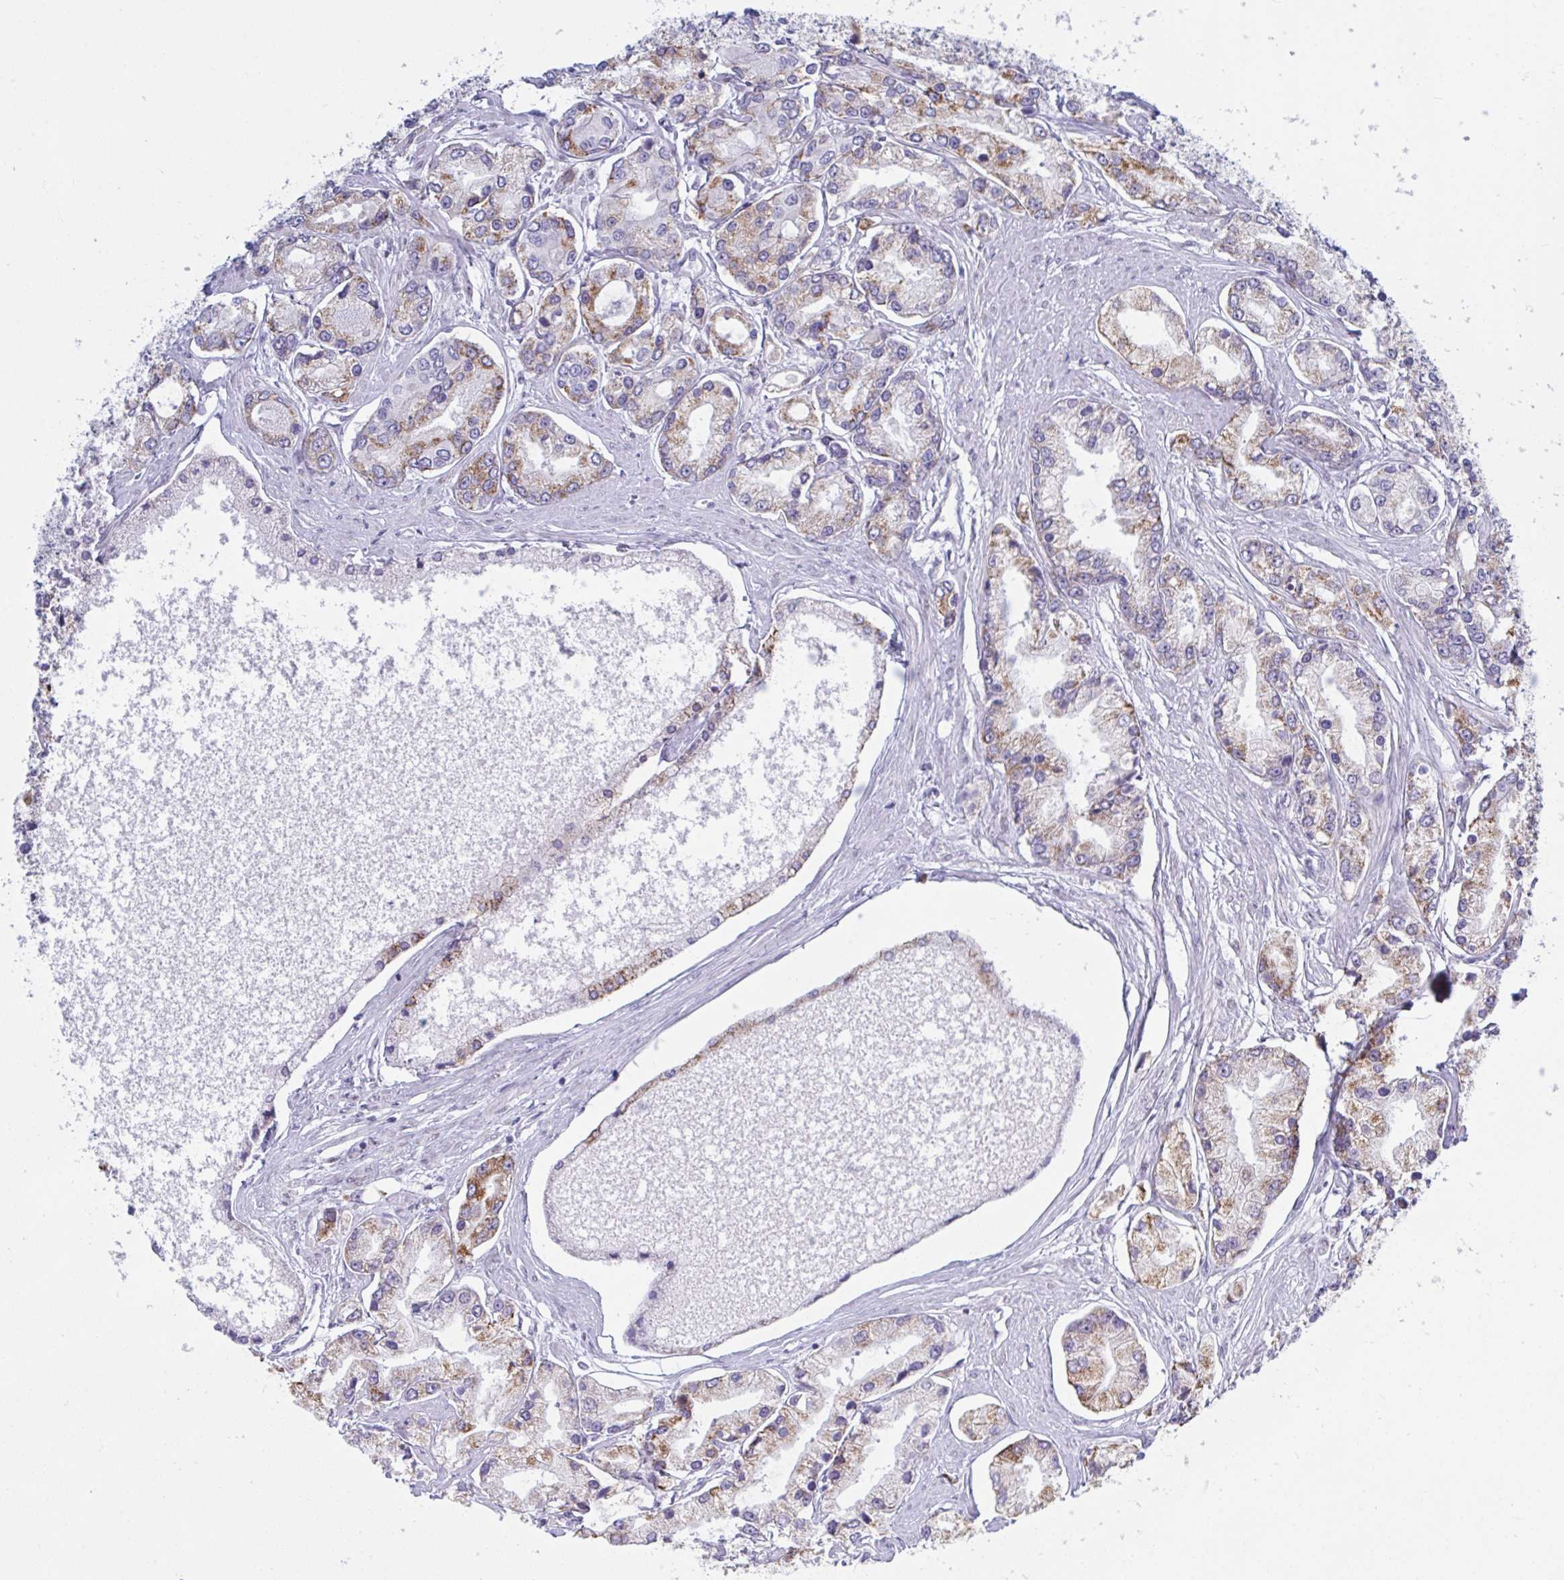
{"staining": {"intensity": "moderate", "quantity": "<25%", "location": "cytoplasmic/membranous"}, "tissue": "prostate cancer", "cell_type": "Tumor cells", "image_type": "cancer", "snomed": [{"axis": "morphology", "description": "Adenocarcinoma, High grade"}, {"axis": "topography", "description": "Prostate"}], "caption": "This histopathology image demonstrates immunohistochemistry staining of prostate cancer (adenocarcinoma (high-grade)), with low moderate cytoplasmic/membranous positivity in approximately <25% of tumor cells.", "gene": "TANK", "patient": {"sex": "male", "age": 66}}